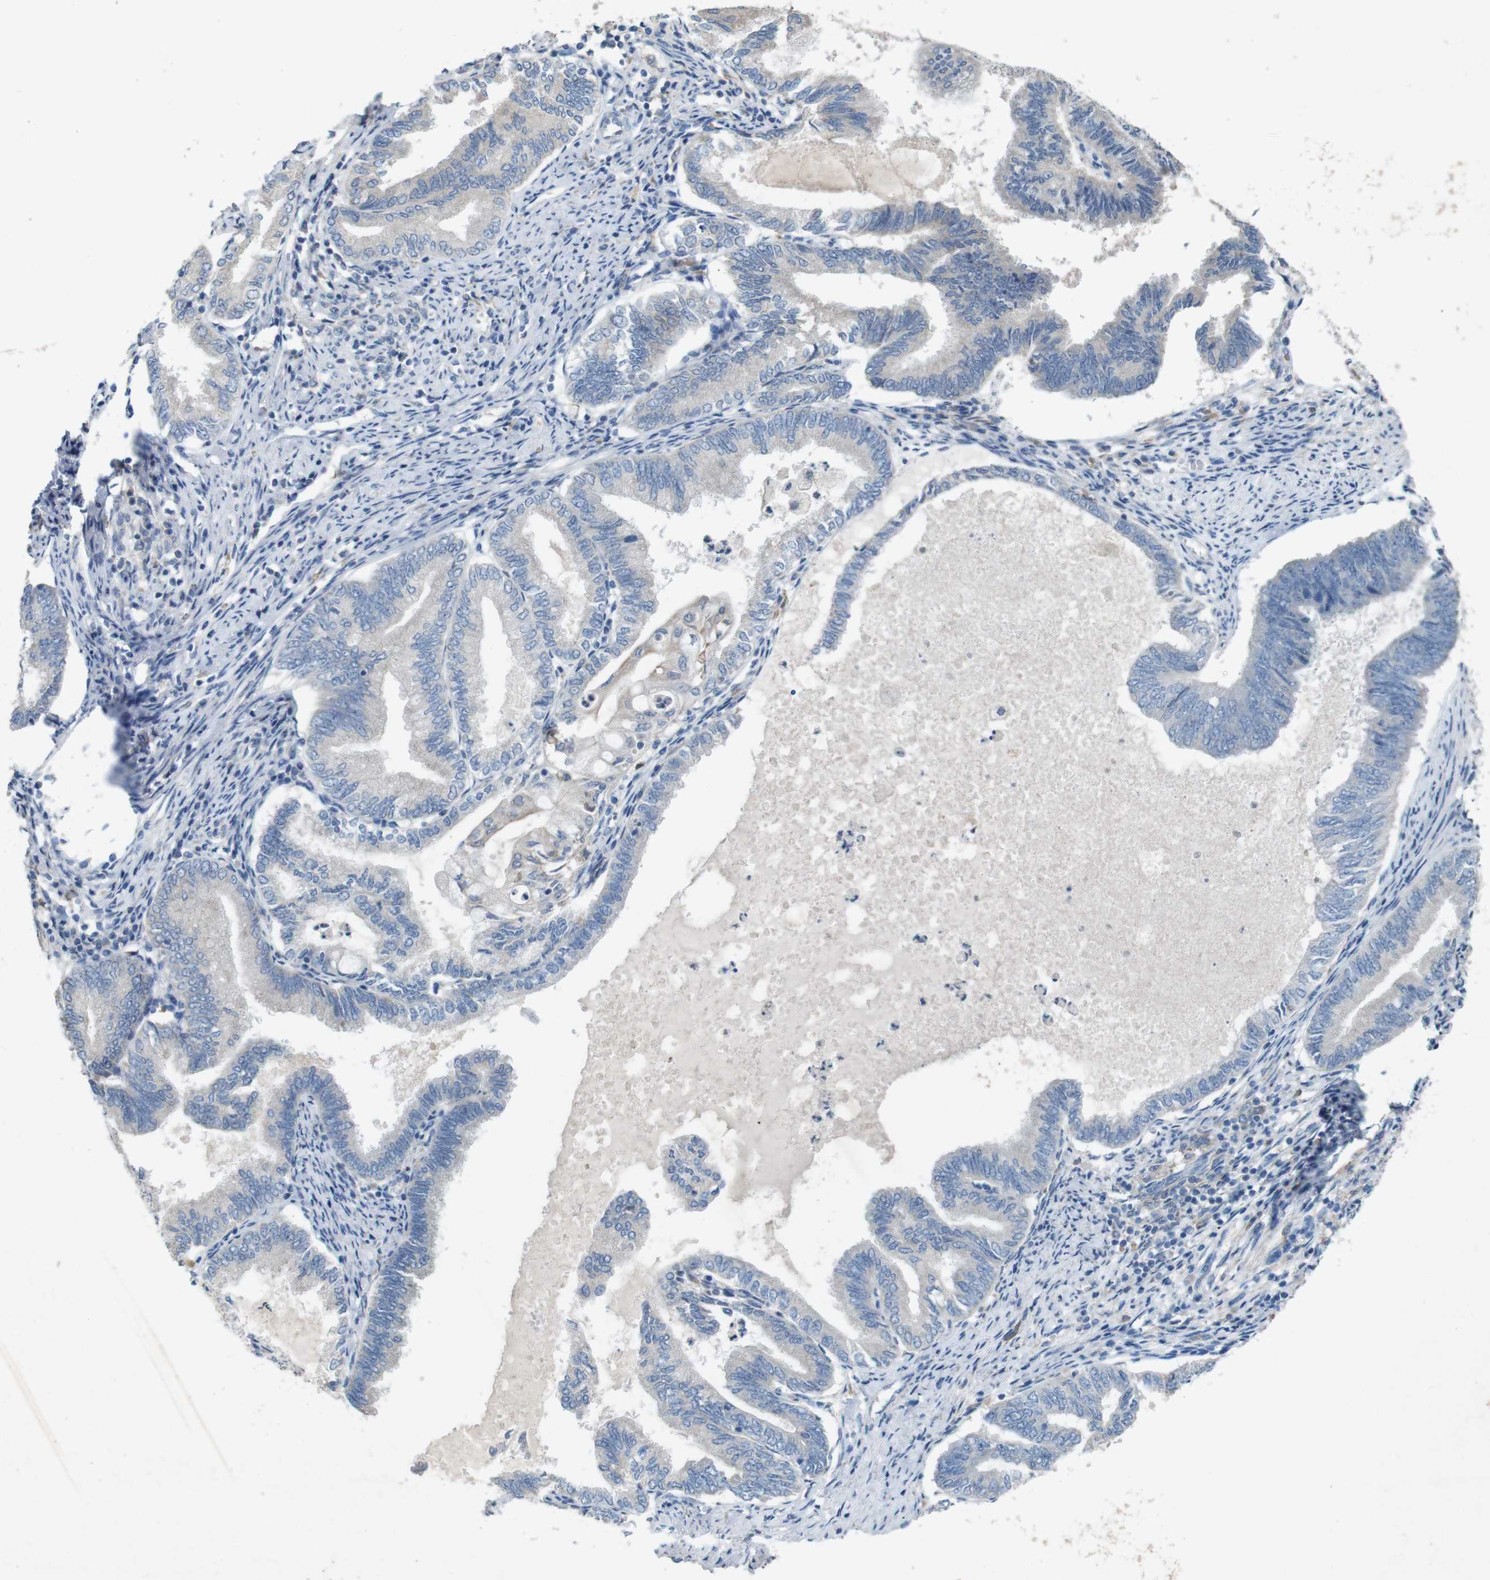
{"staining": {"intensity": "negative", "quantity": "none", "location": "none"}, "tissue": "endometrial cancer", "cell_type": "Tumor cells", "image_type": "cancer", "snomed": [{"axis": "morphology", "description": "Adenocarcinoma, NOS"}, {"axis": "topography", "description": "Endometrium"}], "caption": "High power microscopy histopathology image of an immunohistochemistry (IHC) micrograph of endometrial cancer (adenocarcinoma), revealing no significant expression in tumor cells. (IHC, brightfield microscopy, high magnification).", "gene": "MOGAT3", "patient": {"sex": "female", "age": 86}}